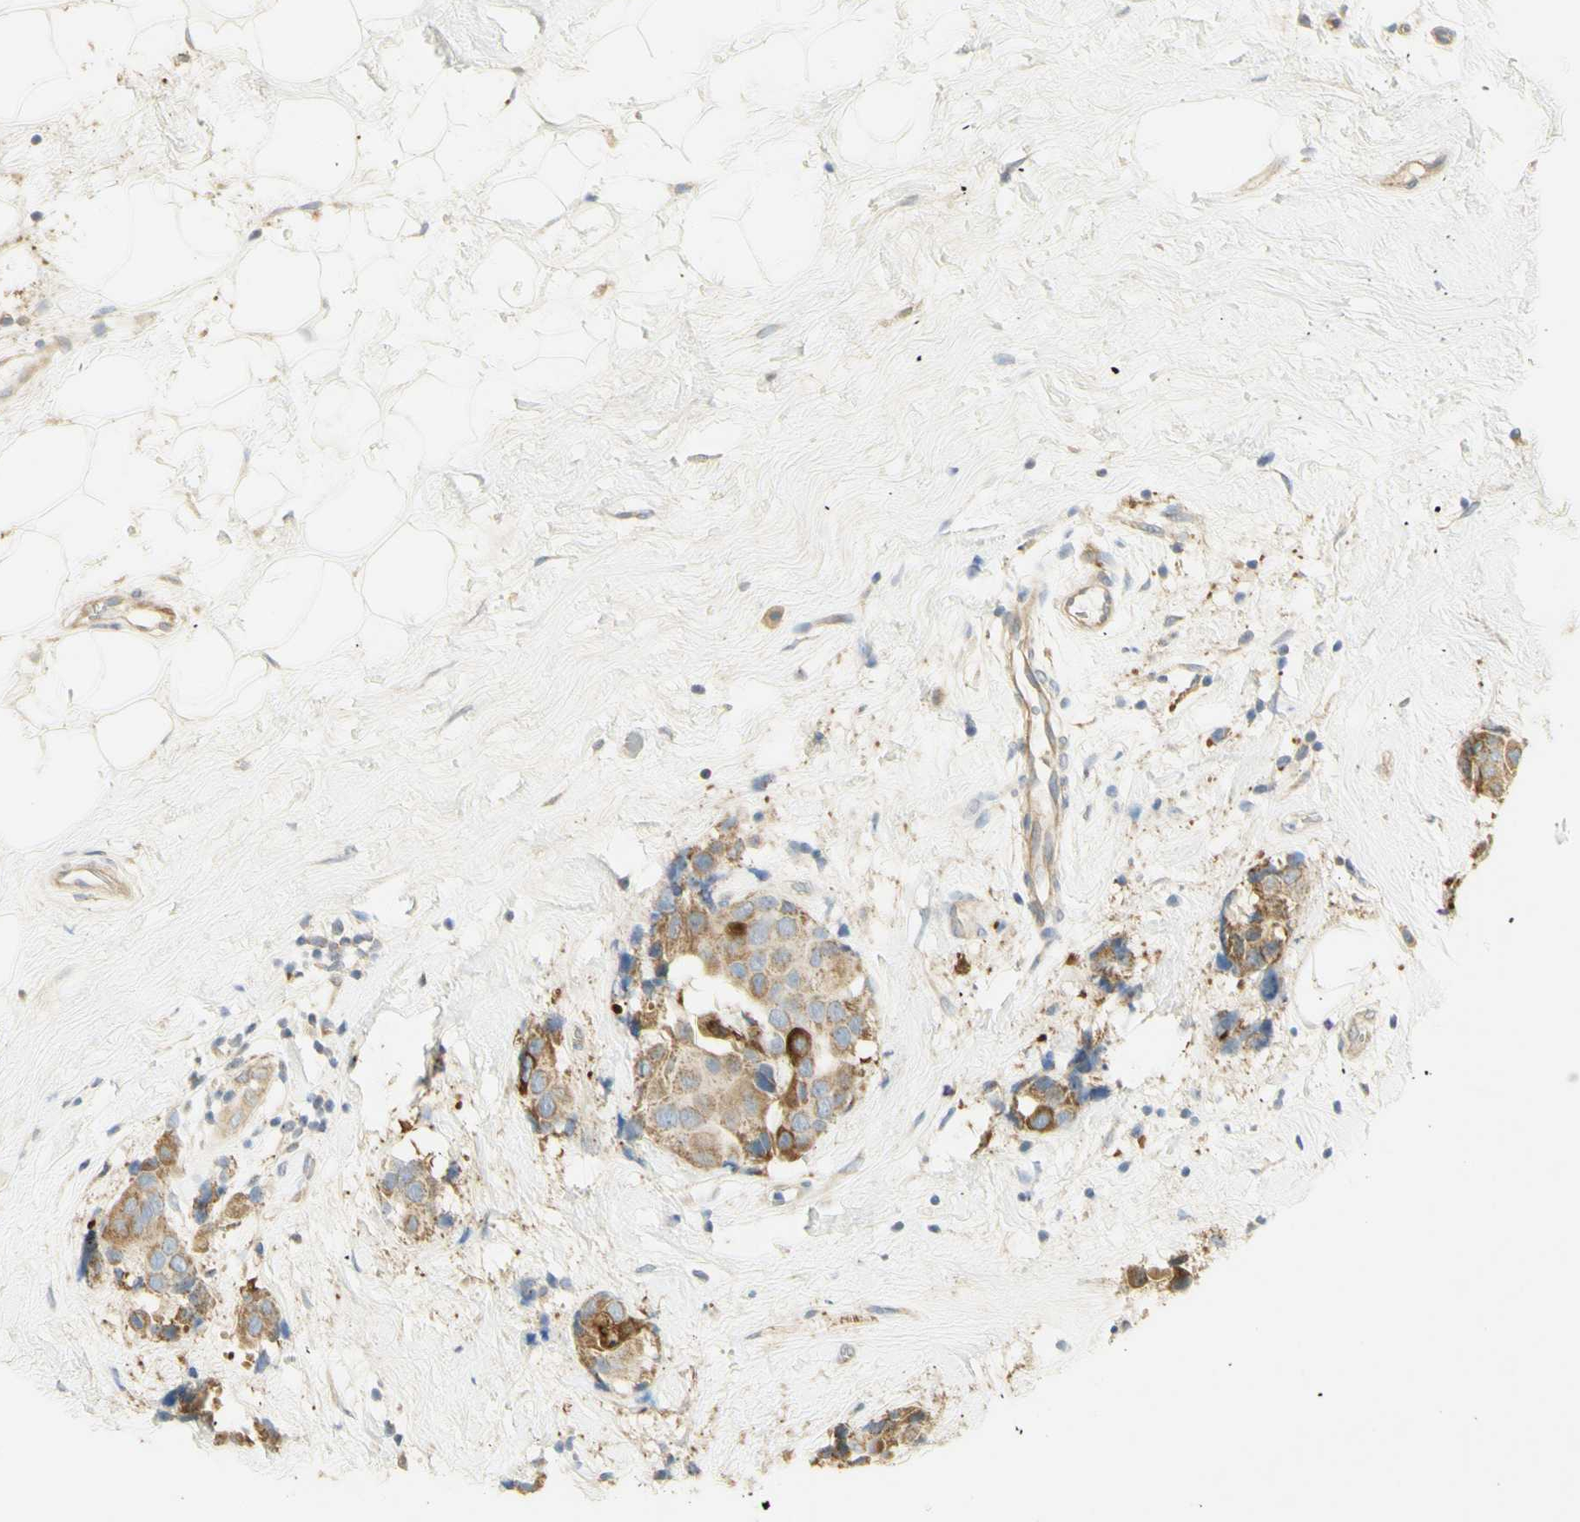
{"staining": {"intensity": "strong", "quantity": "<25%", "location": "cytoplasmic/membranous"}, "tissue": "breast cancer", "cell_type": "Tumor cells", "image_type": "cancer", "snomed": [{"axis": "morphology", "description": "Normal tissue, NOS"}, {"axis": "morphology", "description": "Duct carcinoma"}, {"axis": "topography", "description": "Breast"}], "caption": "Immunohistochemistry micrograph of breast cancer (intraductal carcinoma) stained for a protein (brown), which reveals medium levels of strong cytoplasmic/membranous staining in approximately <25% of tumor cells.", "gene": "KIF11", "patient": {"sex": "female", "age": 39}}